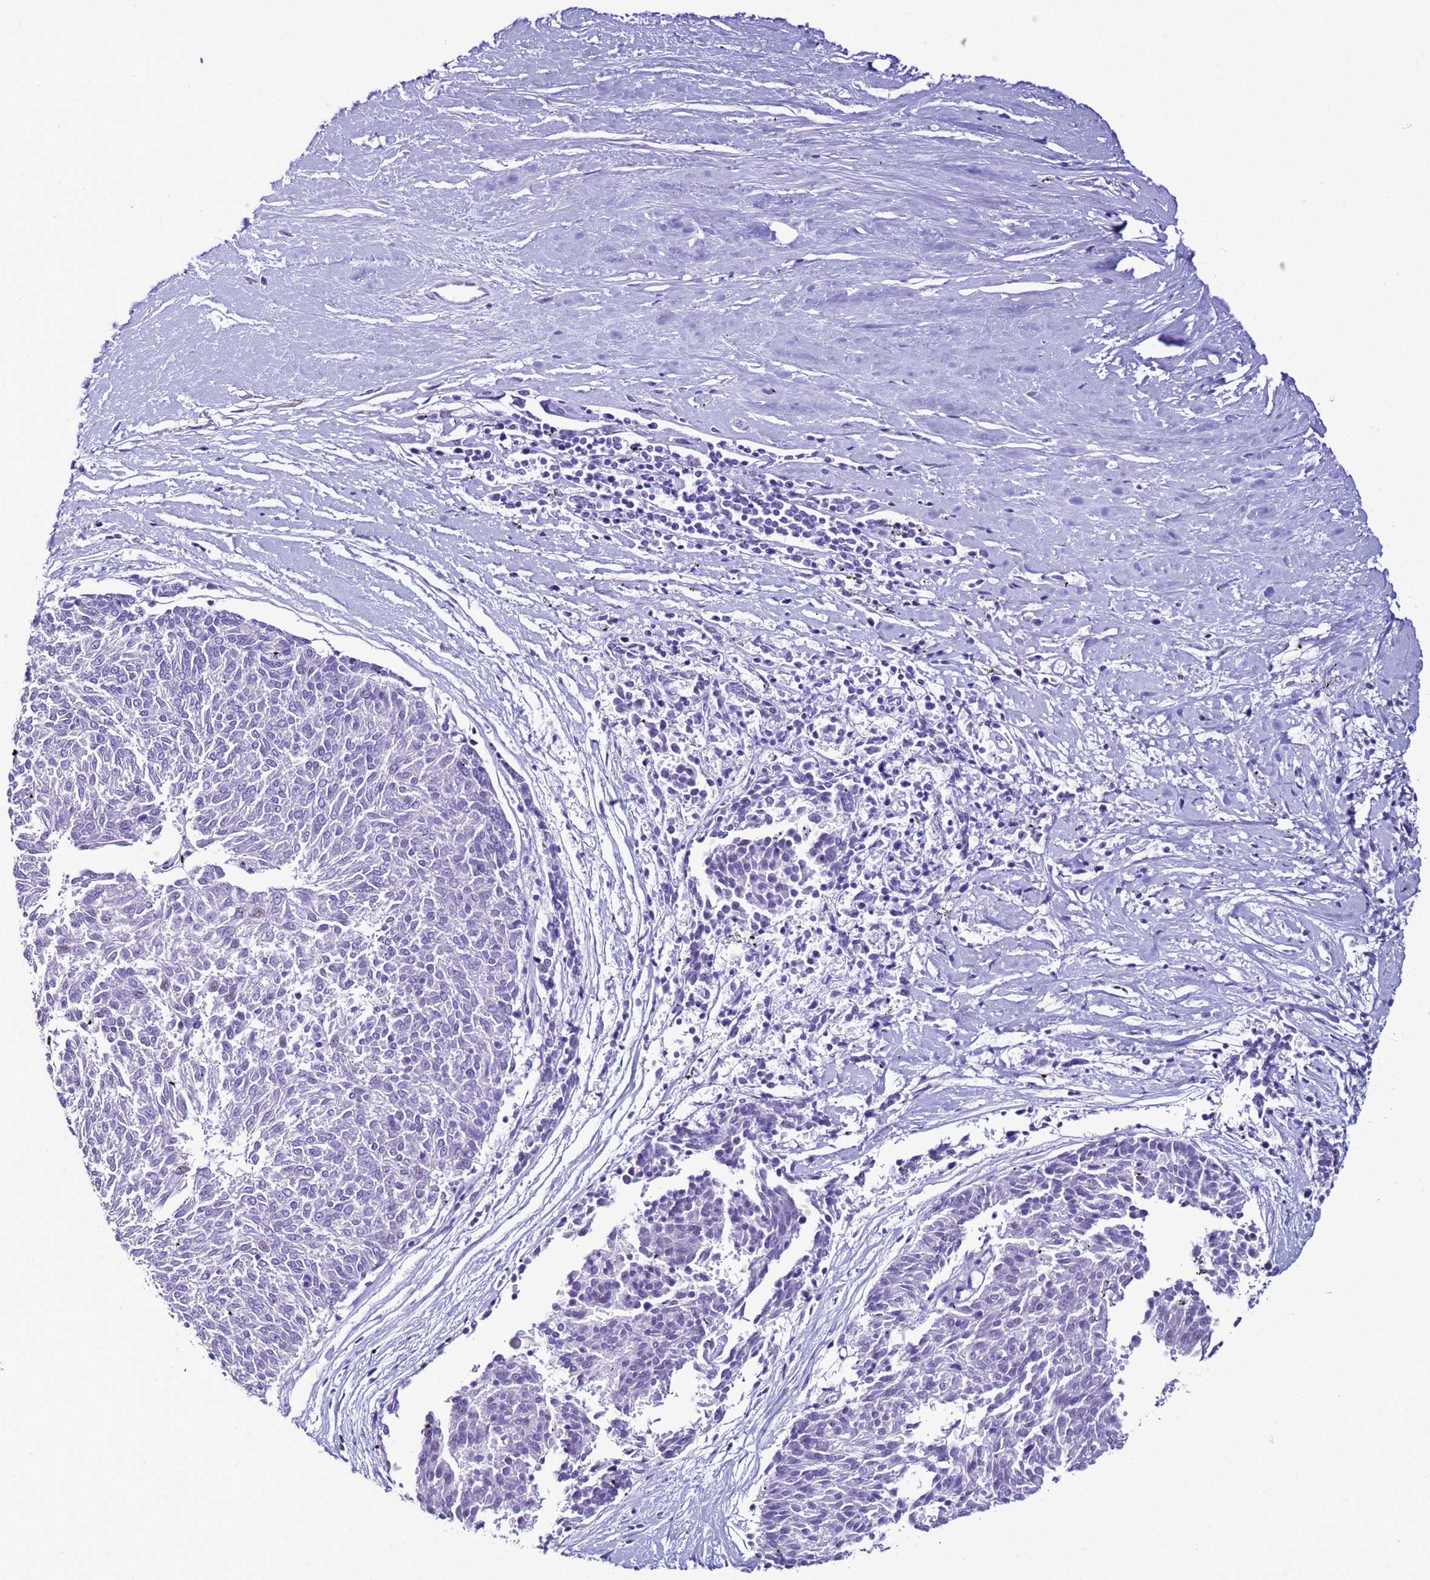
{"staining": {"intensity": "negative", "quantity": "none", "location": "none"}, "tissue": "melanoma", "cell_type": "Tumor cells", "image_type": "cancer", "snomed": [{"axis": "morphology", "description": "Malignant melanoma, NOS"}, {"axis": "topography", "description": "Skin"}], "caption": "The photomicrograph exhibits no staining of tumor cells in melanoma.", "gene": "LCMT1", "patient": {"sex": "female", "age": 72}}